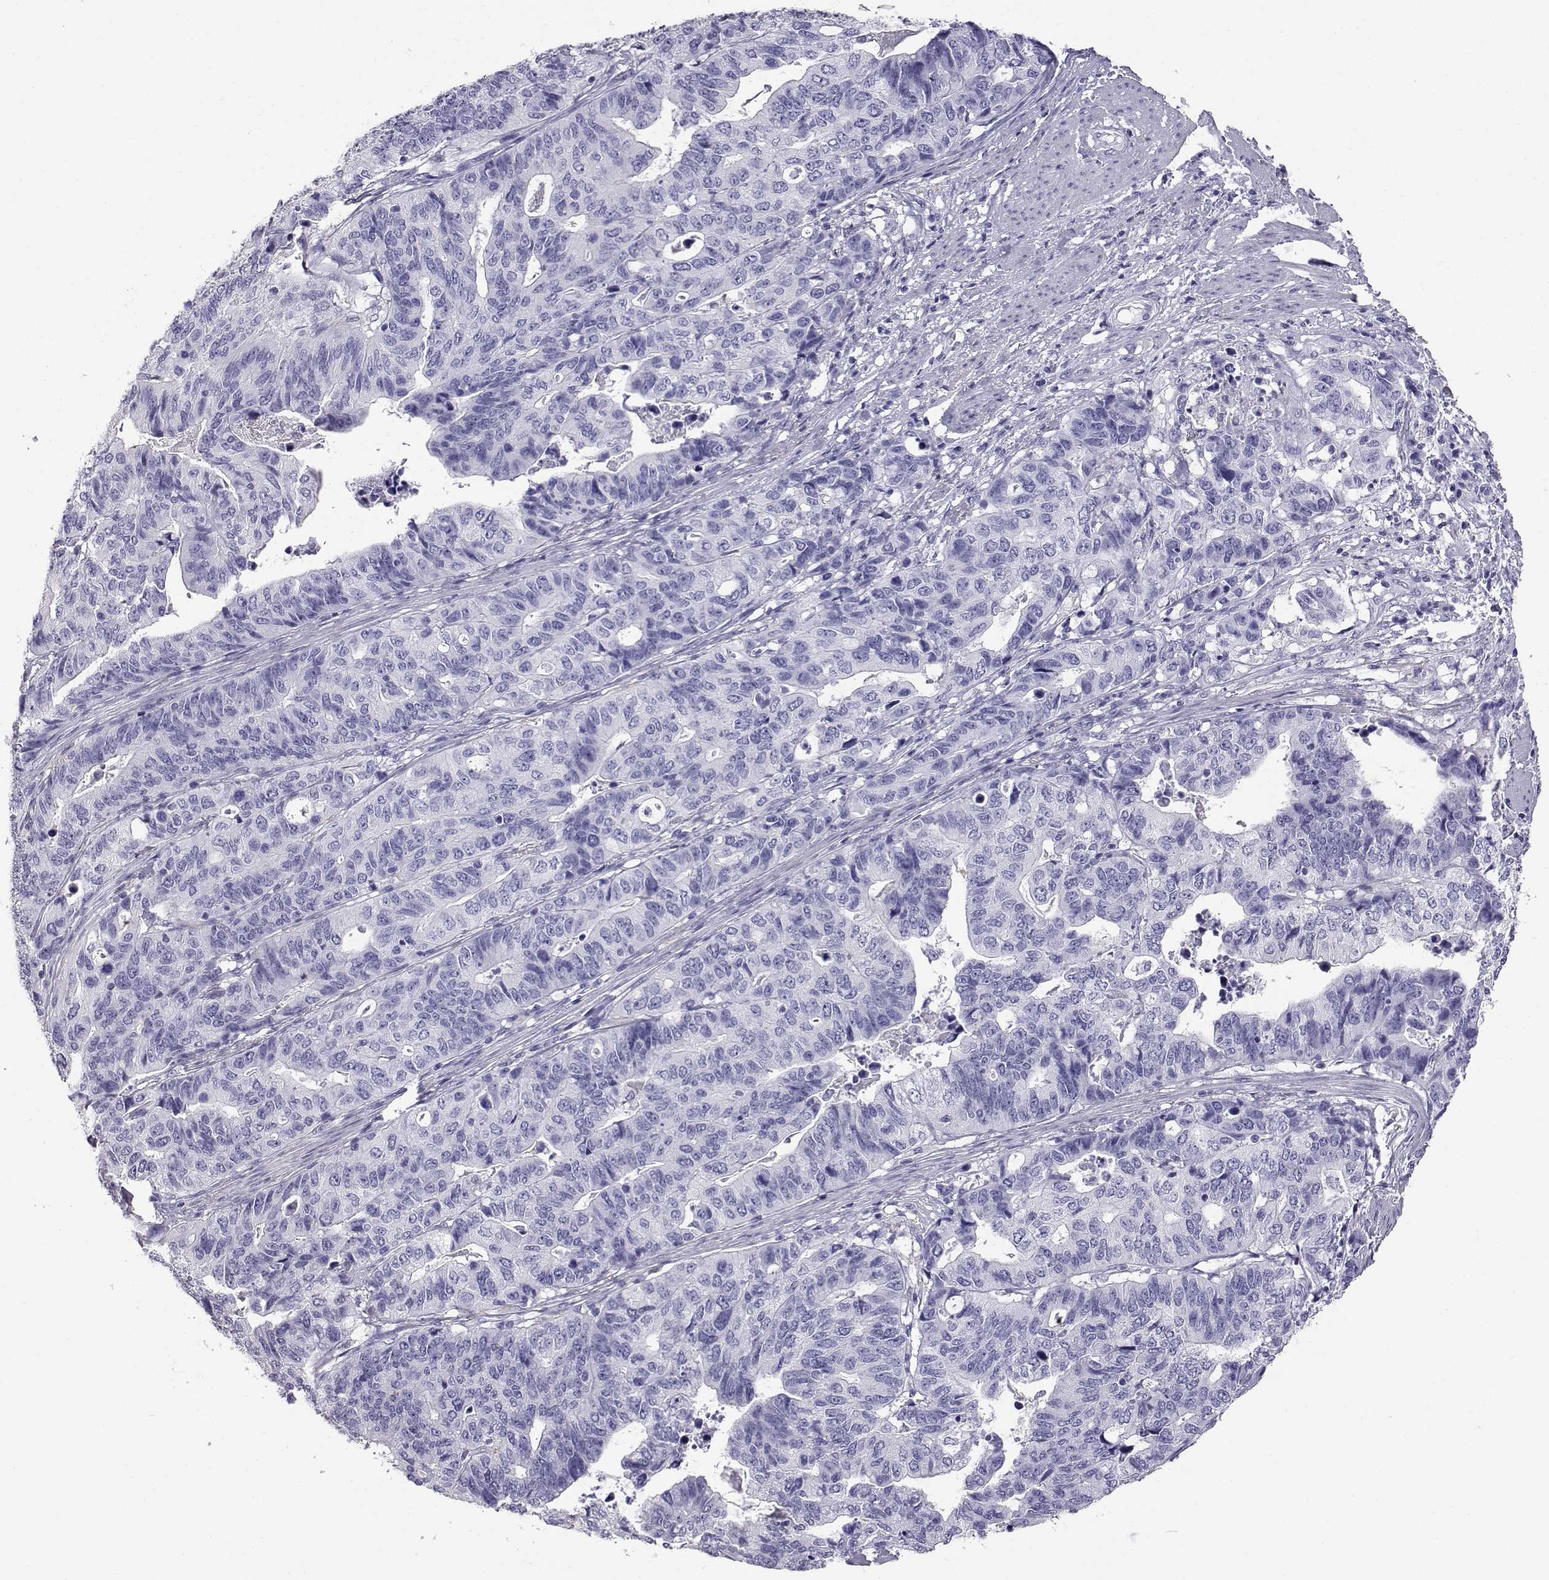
{"staining": {"intensity": "negative", "quantity": "none", "location": "none"}, "tissue": "stomach cancer", "cell_type": "Tumor cells", "image_type": "cancer", "snomed": [{"axis": "morphology", "description": "Adenocarcinoma, NOS"}, {"axis": "topography", "description": "Stomach, upper"}], "caption": "Tumor cells are negative for brown protein staining in adenocarcinoma (stomach).", "gene": "AKR1B1", "patient": {"sex": "female", "age": 67}}